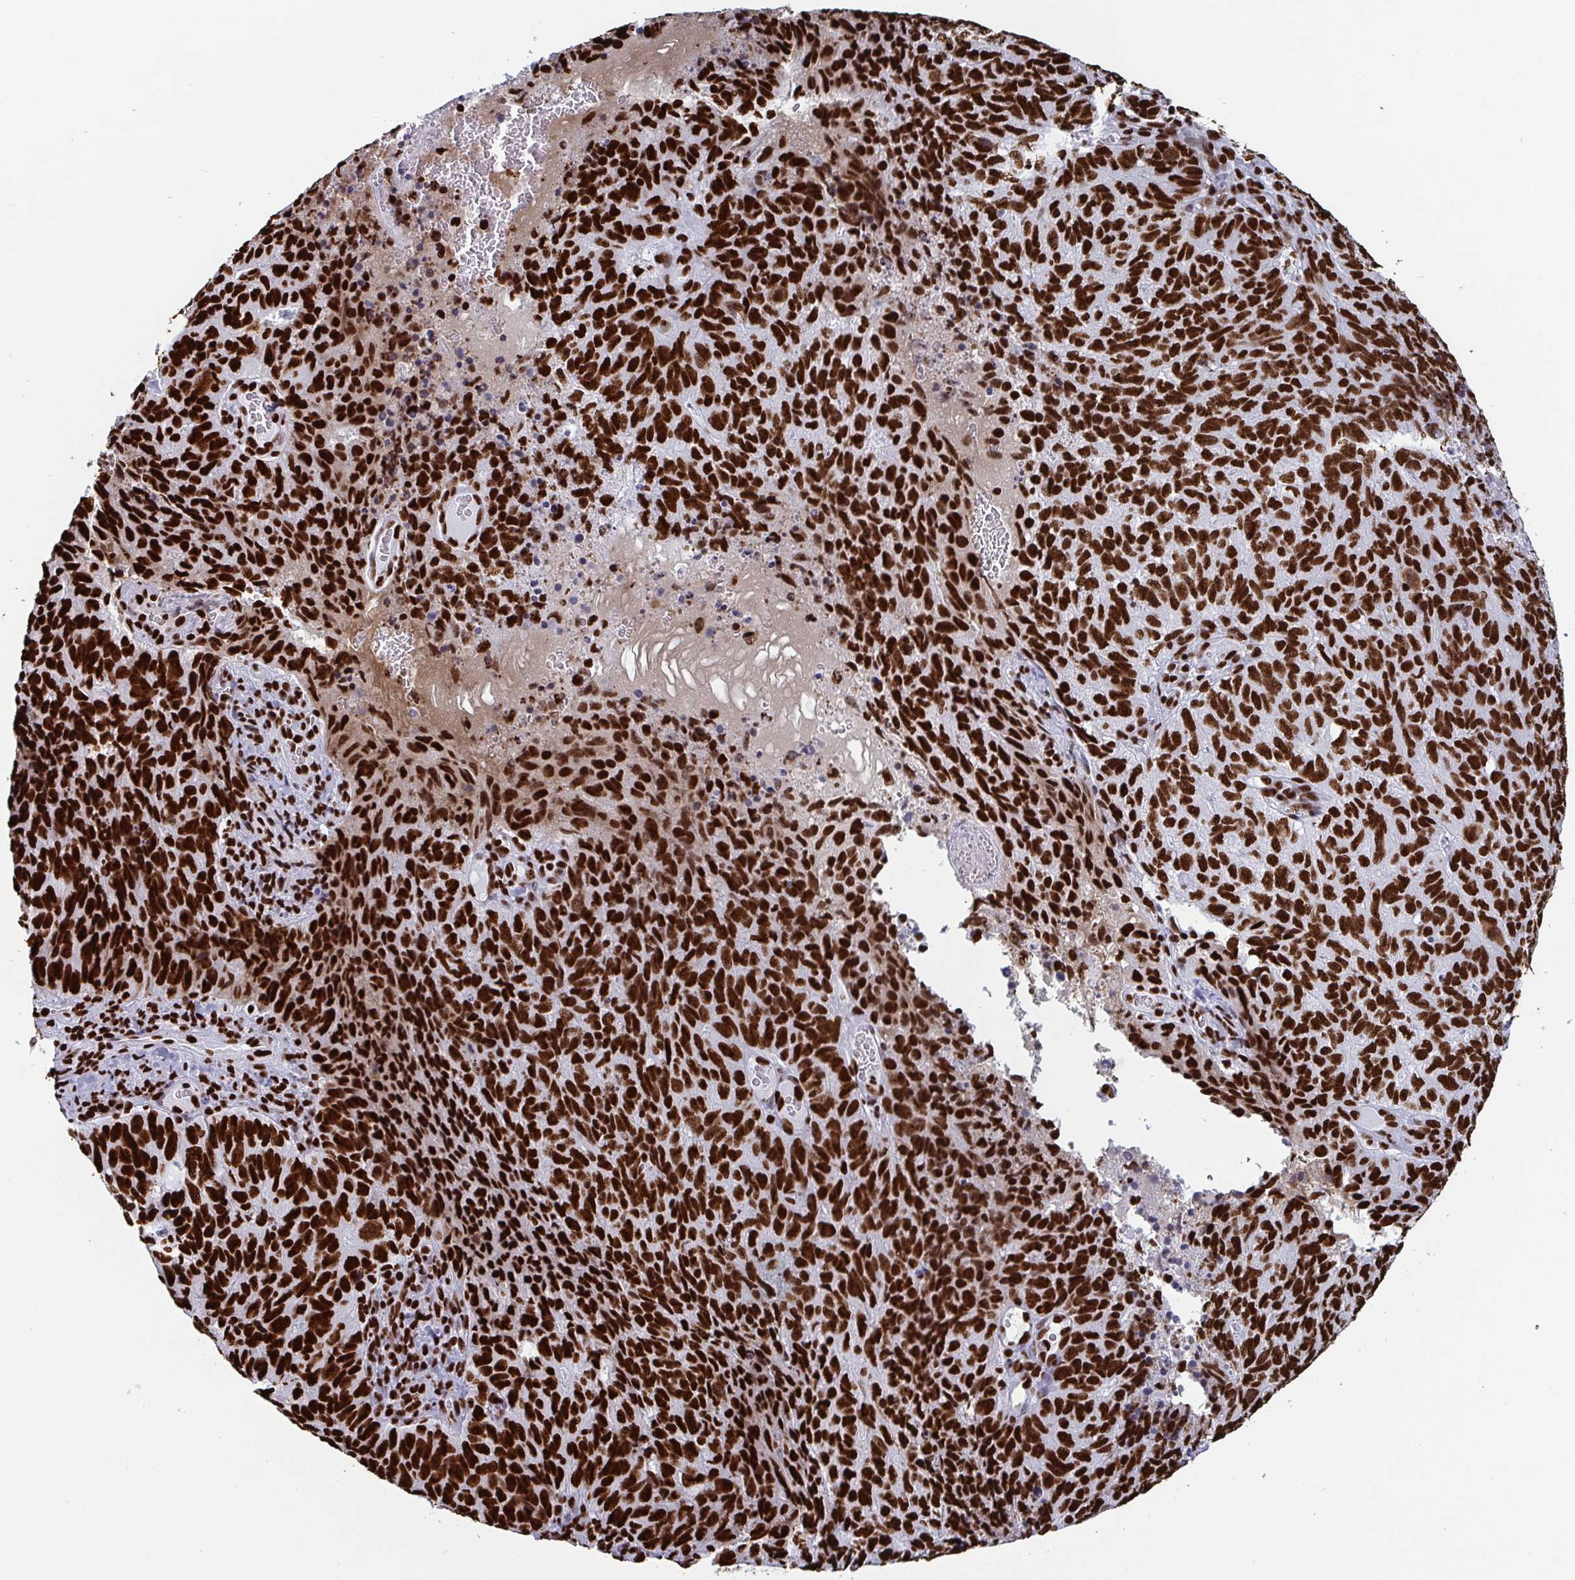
{"staining": {"intensity": "strong", "quantity": ">75%", "location": "nuclear"}, "tissue": "cervical cancer", "cell_type": "Tumor cells", "image_type": "cancer", "snomed": [{"axis": "morphology", "description": "Adenocarcinoma, NOS"}, {"axis": "topography", "description": "Cervix"}], "caption": "Strong nuclear staining for a protein is seen in approximately >75% of tumor cells of cervical cancer using immunohistochemistry.", "gene": "GAR1", "patient": {"sex": "female", "age": 38}}